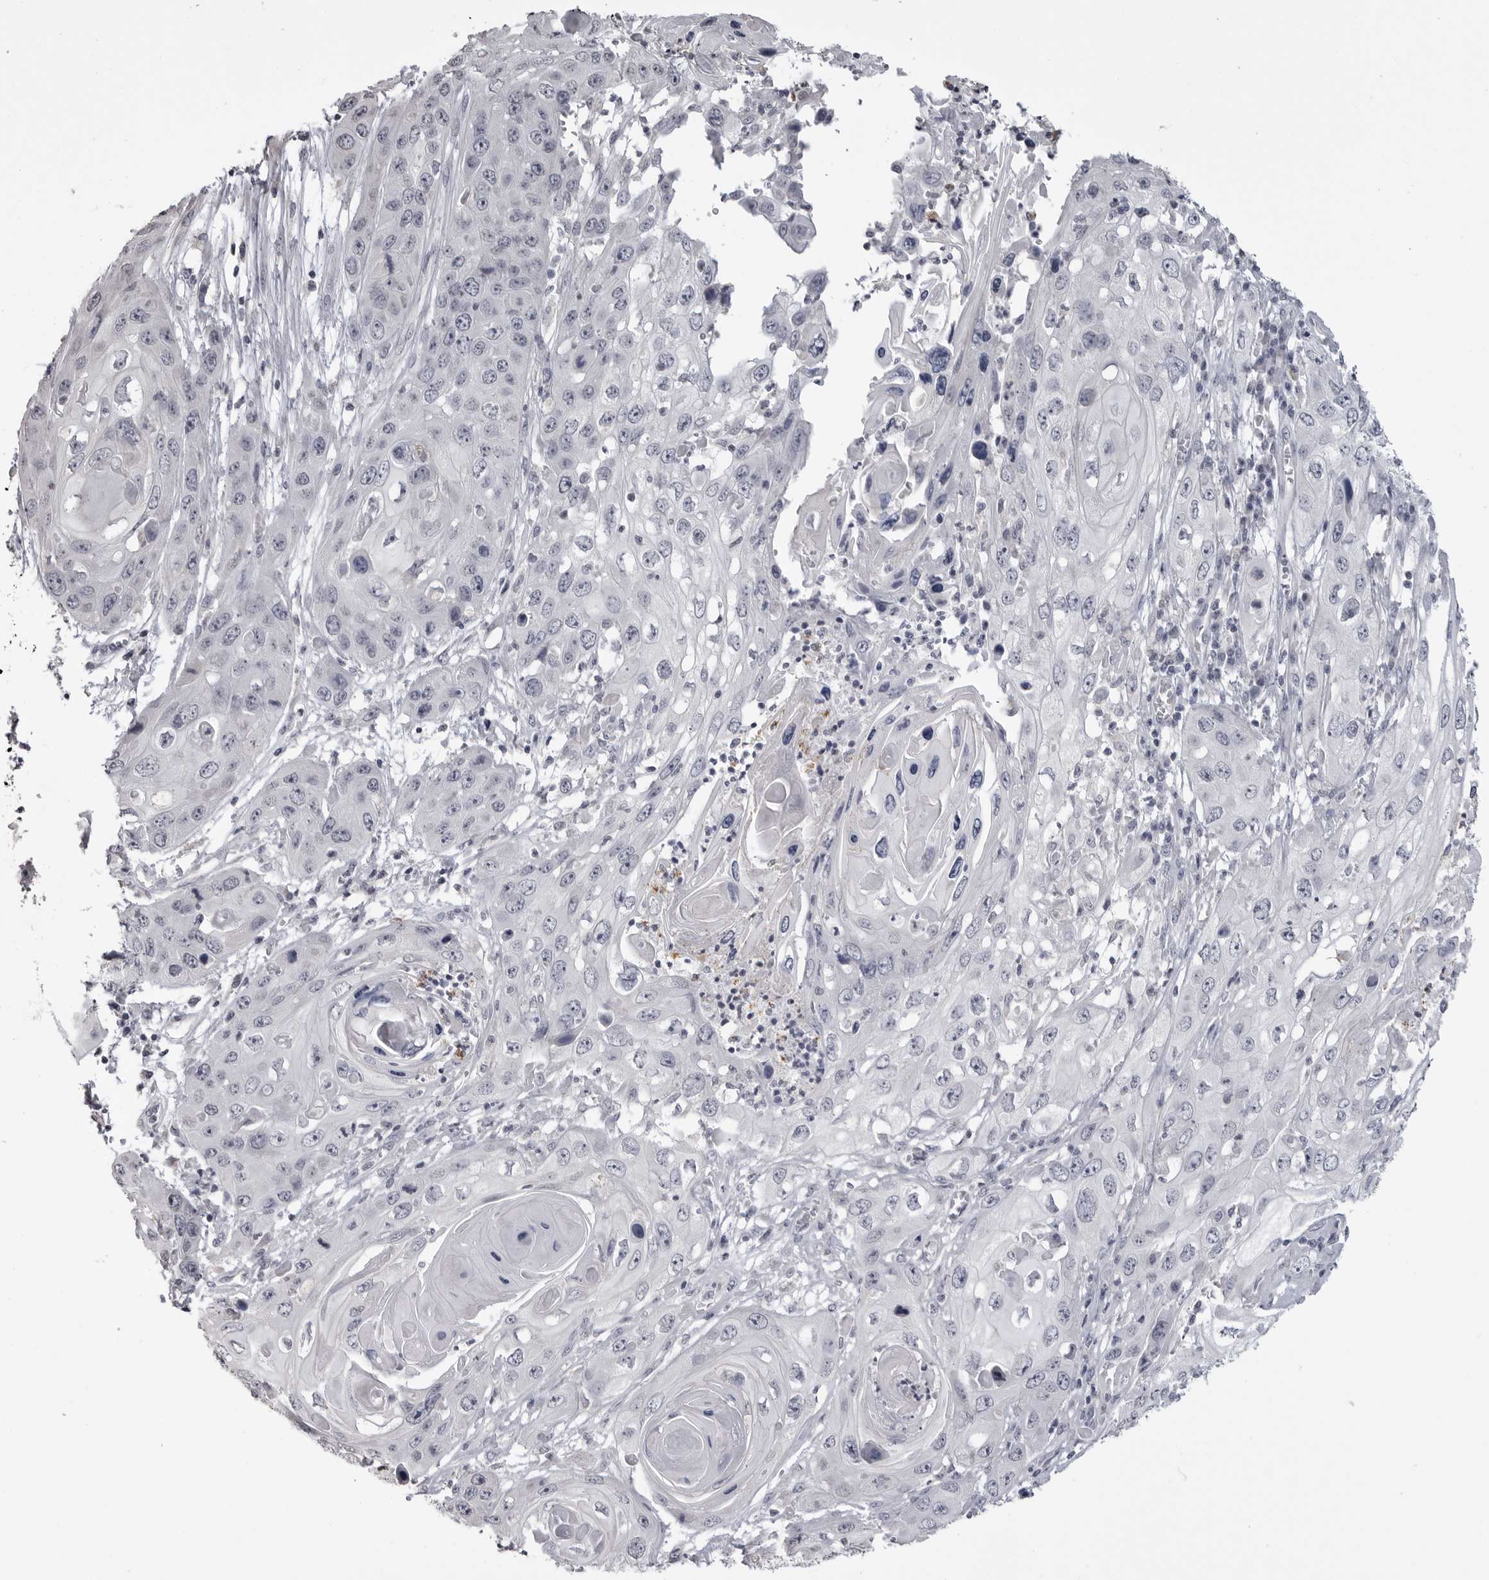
{"staining": {"intensity": "negative", "quantity": "none", "location": "none"}, "tissue": "skin cancer", "cell_type": "Tumor cells", "image_type": "cancer", "snomed": [{"axis": "morphology", "description": "Squamous cell carcinoma, NOS"}, {"axis": "topography", "description": "Skin"}], "caption": "Image shows no significant protein expression in tumor cells of skin cancer.", "gene": "GPN2", "patient": {"sex": "male", "age": 55}}